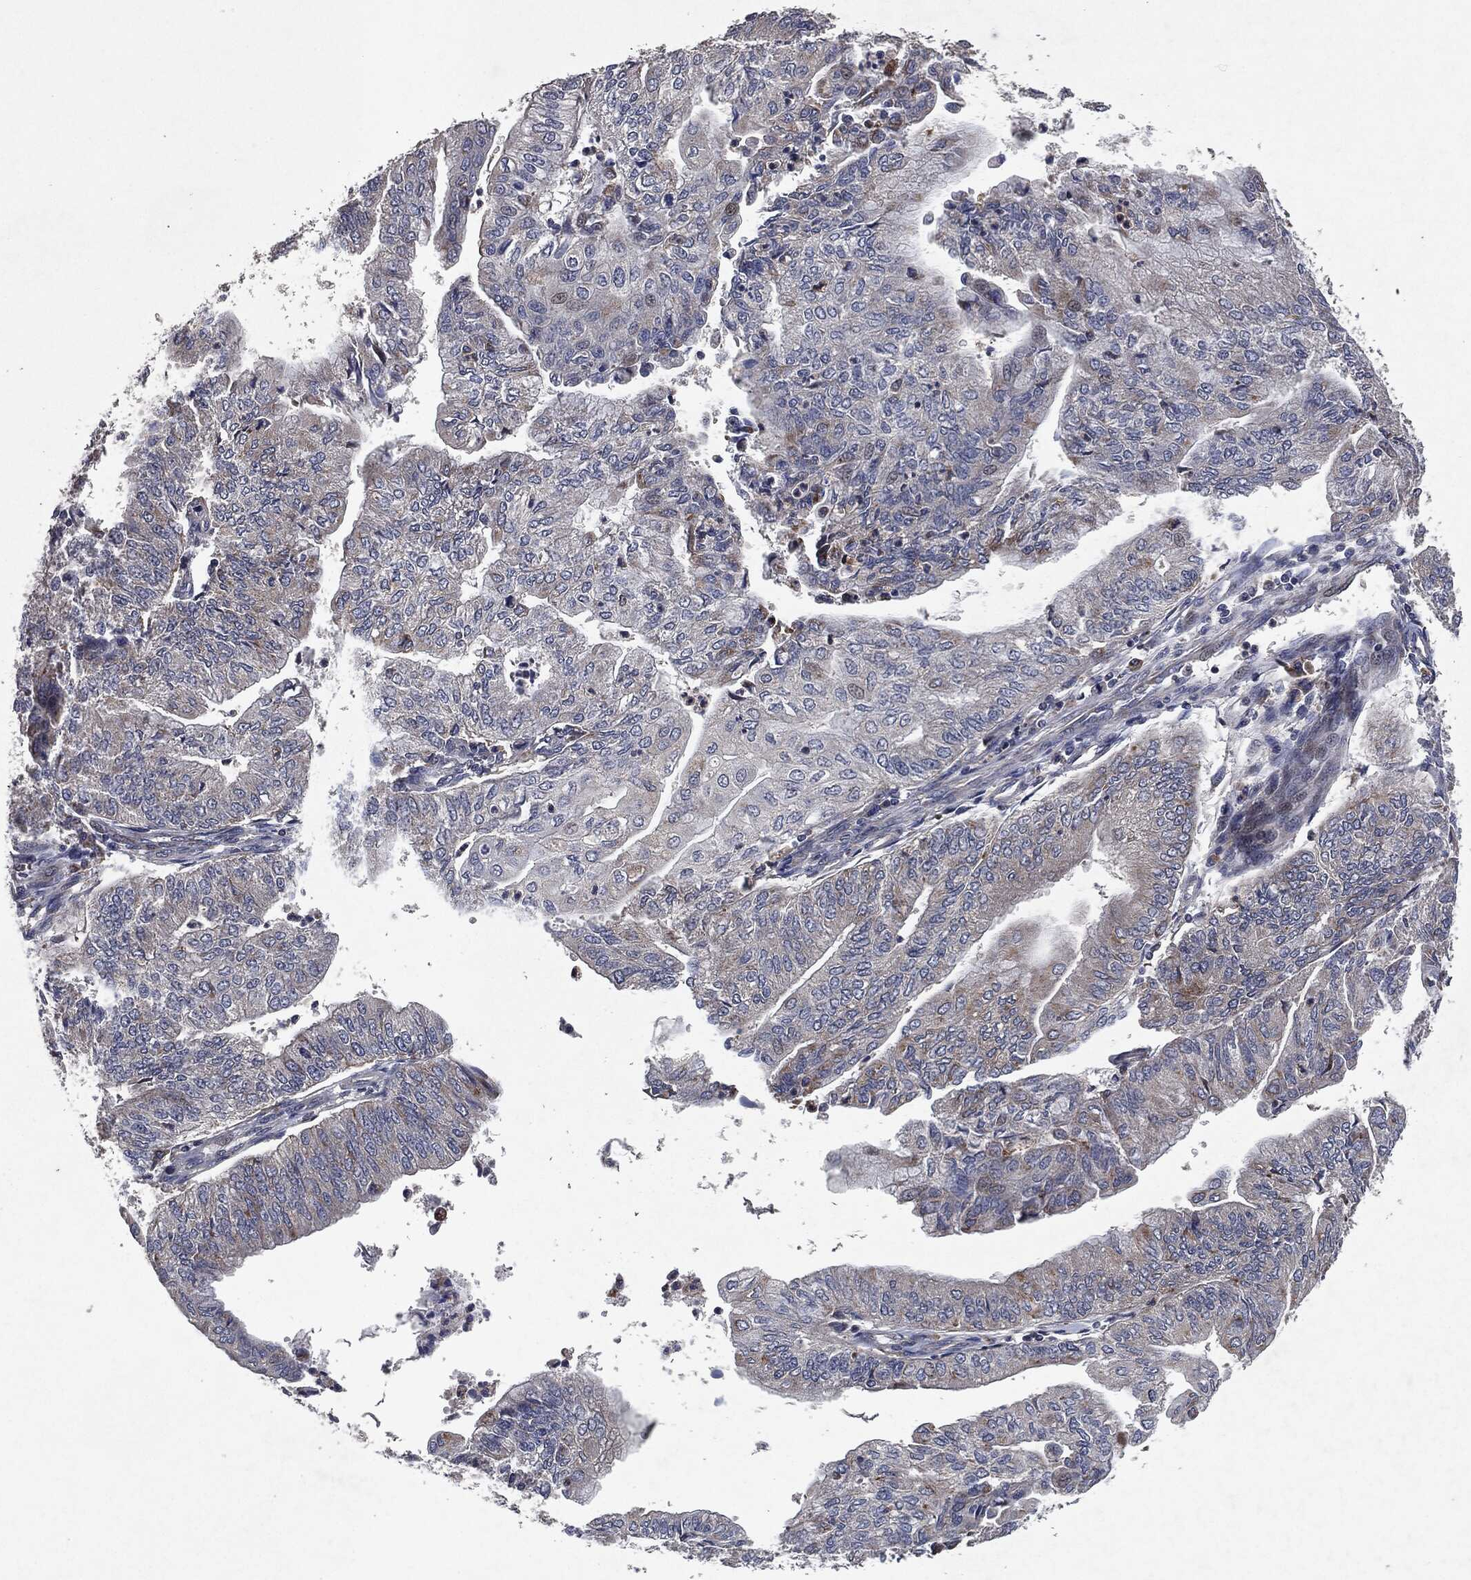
{"staining": {"intensity": "negative", "quantity": "none", "location": "none"}, "tissue": "endometrial cancer", "cell_type": "Tumor cells", "image_type": "cancer", "snomed": [{"axis": "morphology", "description": "Adenocarcinoma, NOS"}, {"axis": "topography", "description": "Endometrium"}], "caption": "Micrograph shows no protein staining in tumor cells of endometrial cancer tissue.", "gene": "SLC31A2", "patient": {"sex": "female", "age": 59}}